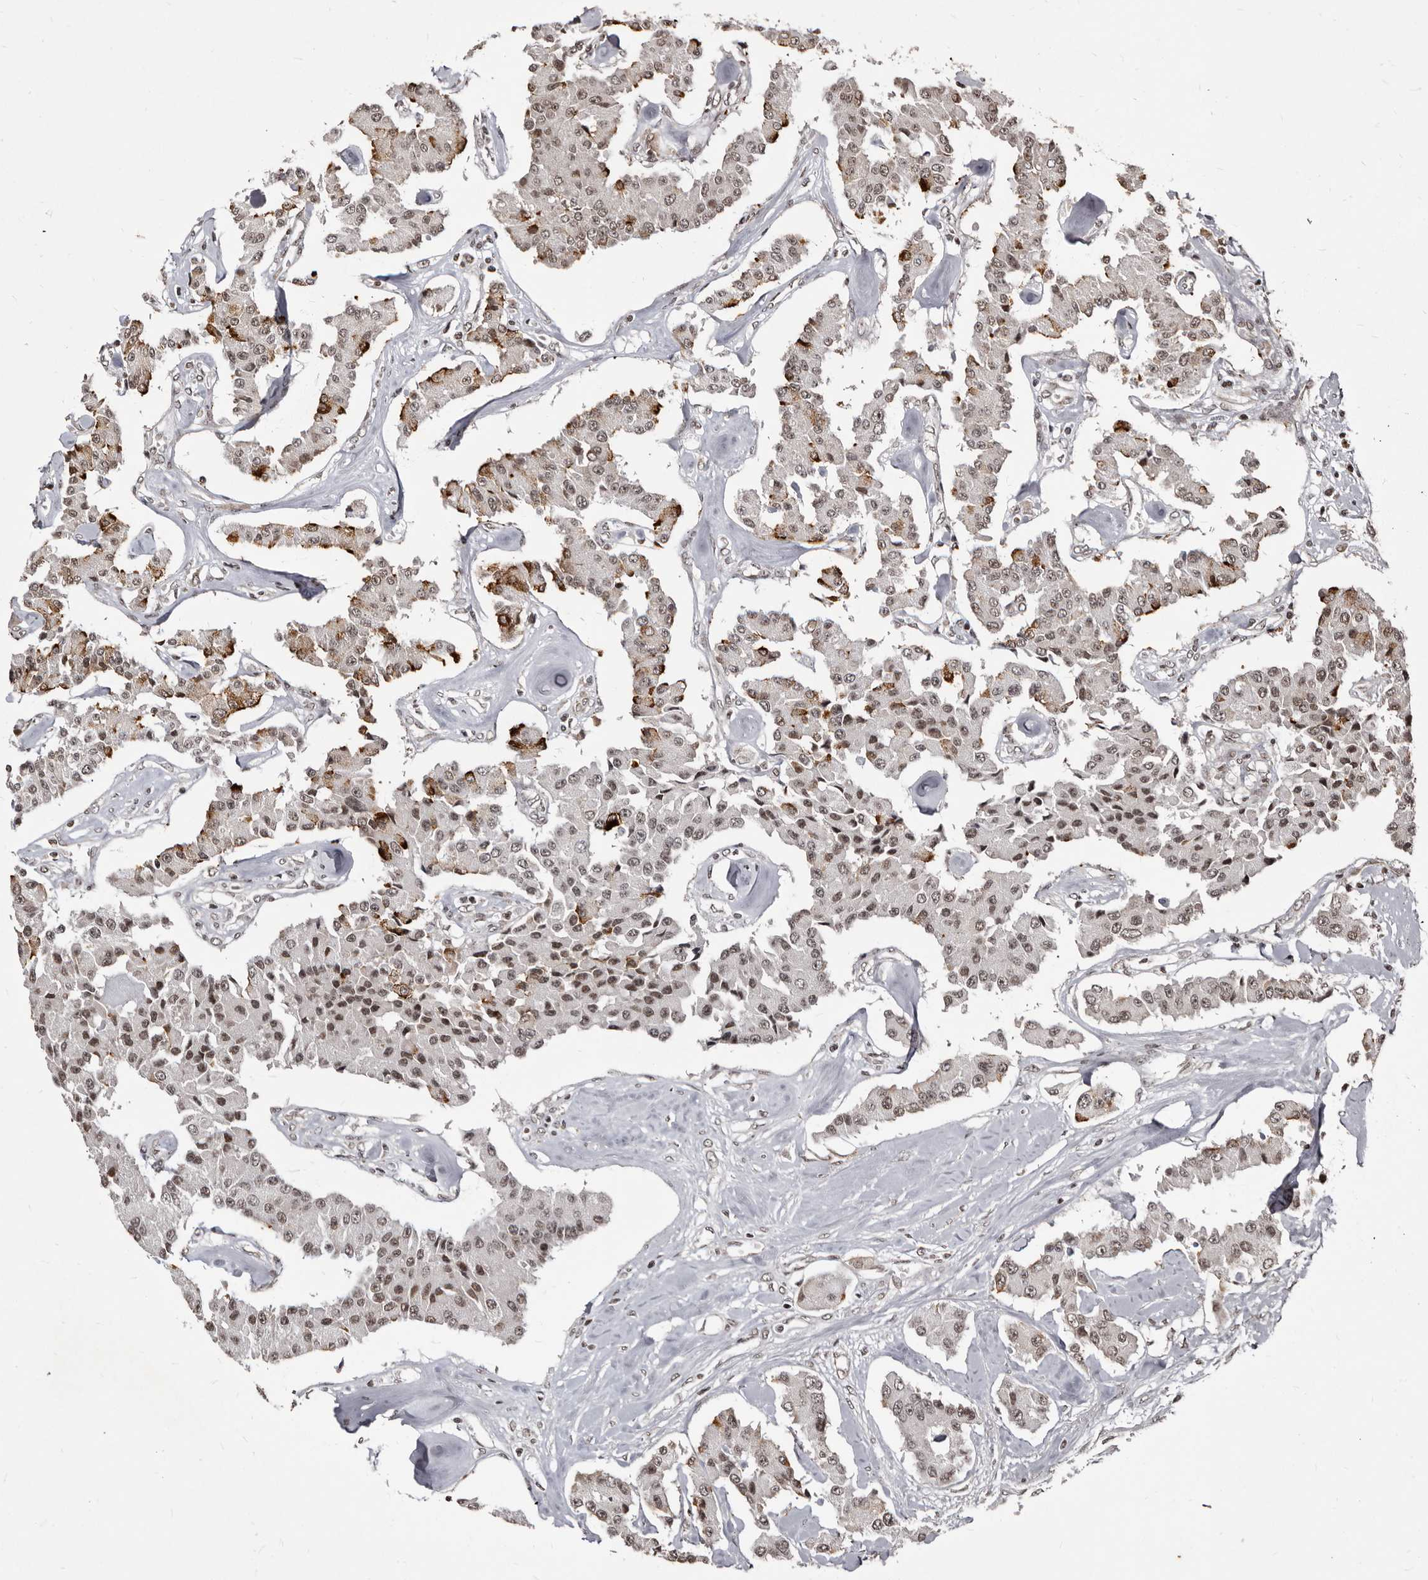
{"staining": {"intensity": "strong", "quantity": "<25%", "location": "cytoplasmic/membranous,nuclear"}, "tissue": "carcinoid", "cell_type": "Tumor cells", "image_type": "cancer", "snomed": [{"axis": "morphology", "description": "Carcinoid, malignant, NOS"}, {"axis": "topography", "description": "Pancreas"}], "caption": "Immunohistochemistry photomicrograph of human carcinoid stained for a protein (brown), which displays medium levels of strong cytoplasmic/membranous and nuclear positivity in approximately <25% of tumor cells.", "gene": "THUMPD1", "patient": {"sex": "male", "age": 41}}